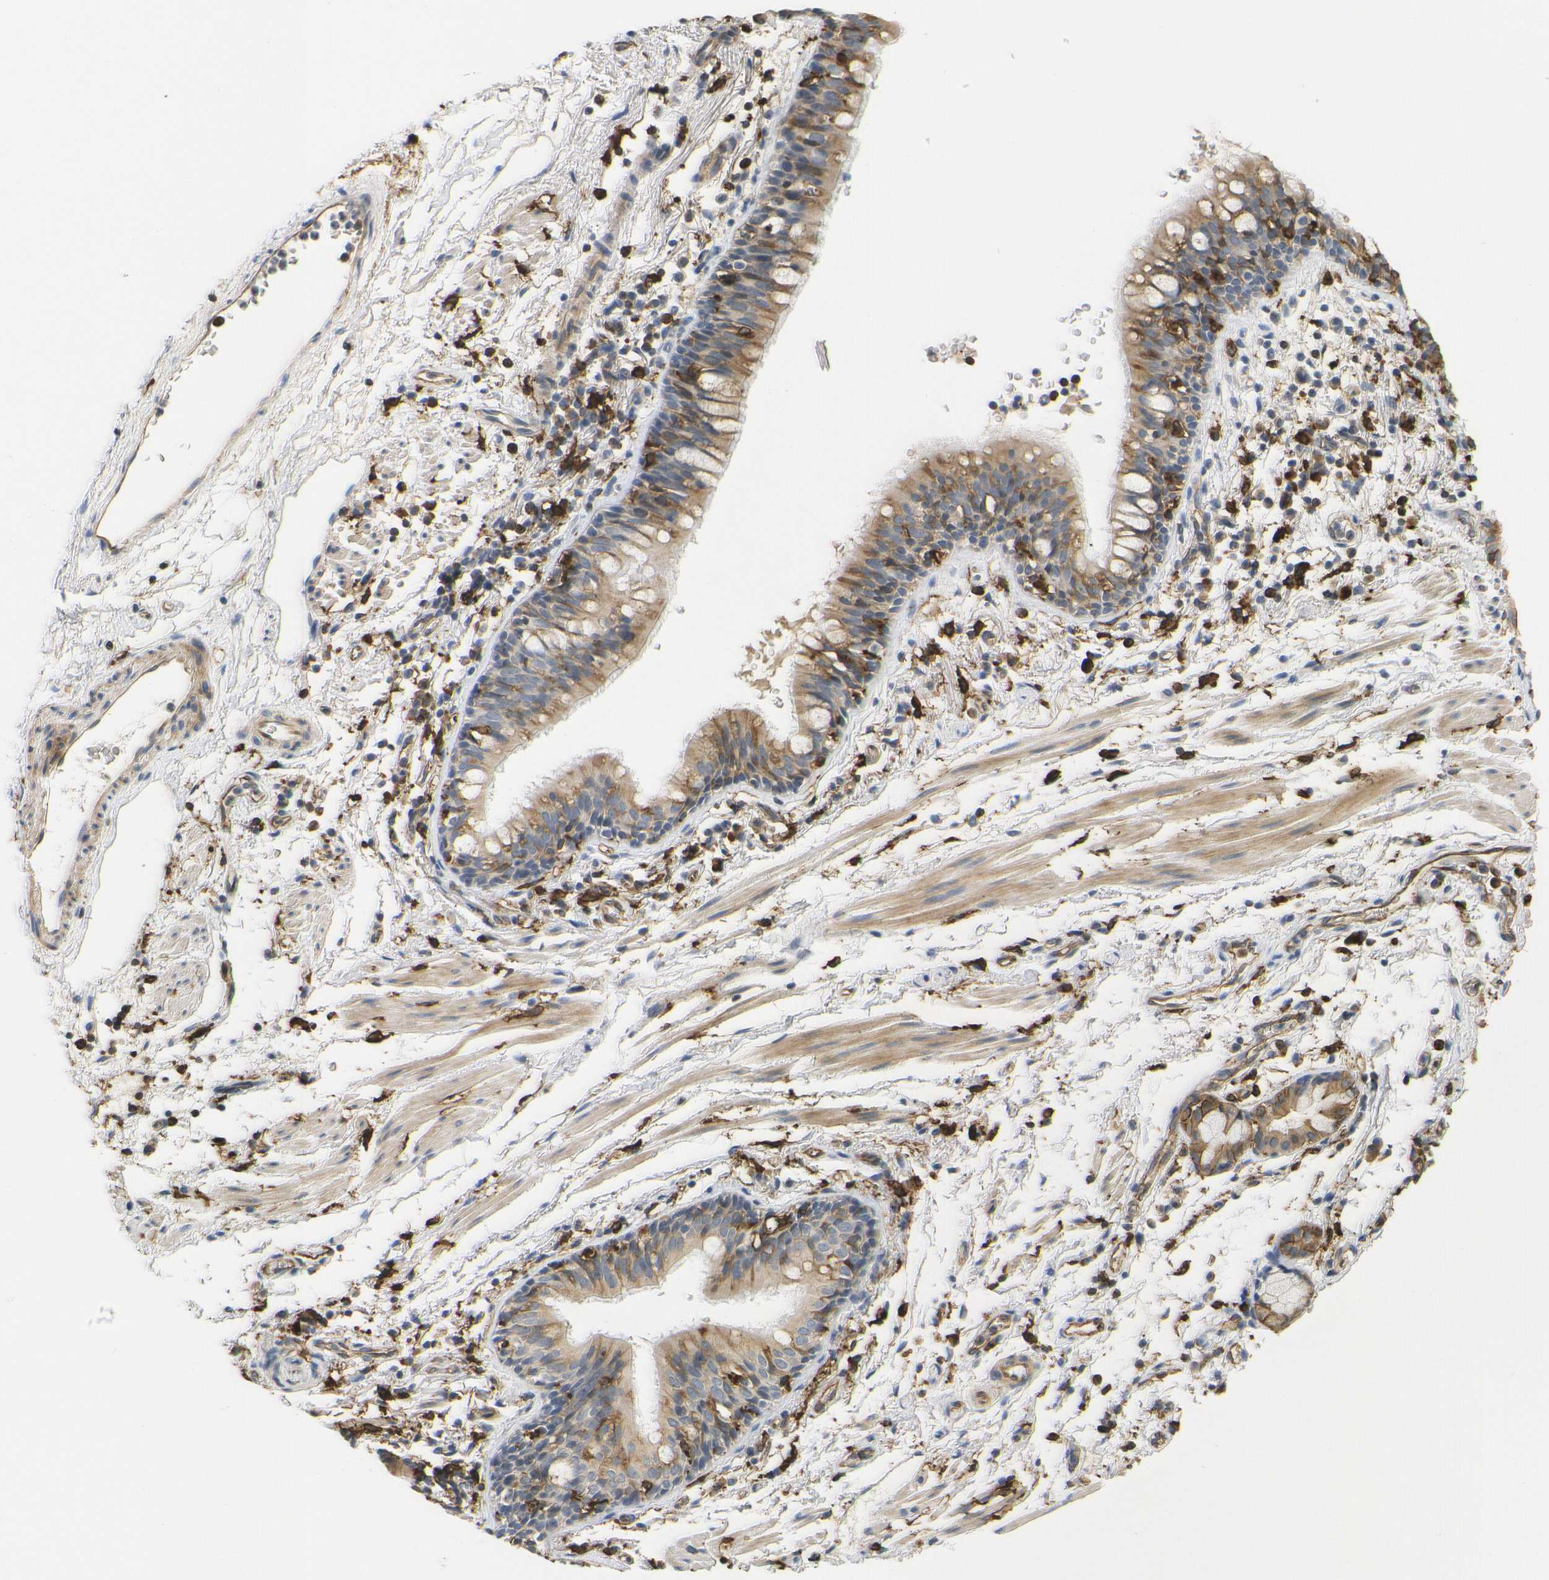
{"staining": {"intensity": "moderate", "quantity": ">75%", "location": "cytoplasmic/membranous"}, "tissue": "bronchus", "cell_type": "Respiratory epithelial cells", "image_type": "normal", "snomed": [{"axis": "morphology", "description": "Normal tissue, NOS"}, {"axis": "morphology", "description": "Inflammation, NOS"}, {"axis": "topography", "description": "Cartilage tissue"}, {"axis": "topography", "description": "Bronchus"}], "caption": "The image reveals staining of unremarkable bronchus, revealing moderate cytoplasmic/membranous protein staining (brown color) within respiratory epithelial cells. (IHC, brightfield microscopy, high magnification).", "gene": "HLA", "patient": {"sex": "male", "age": 77}}